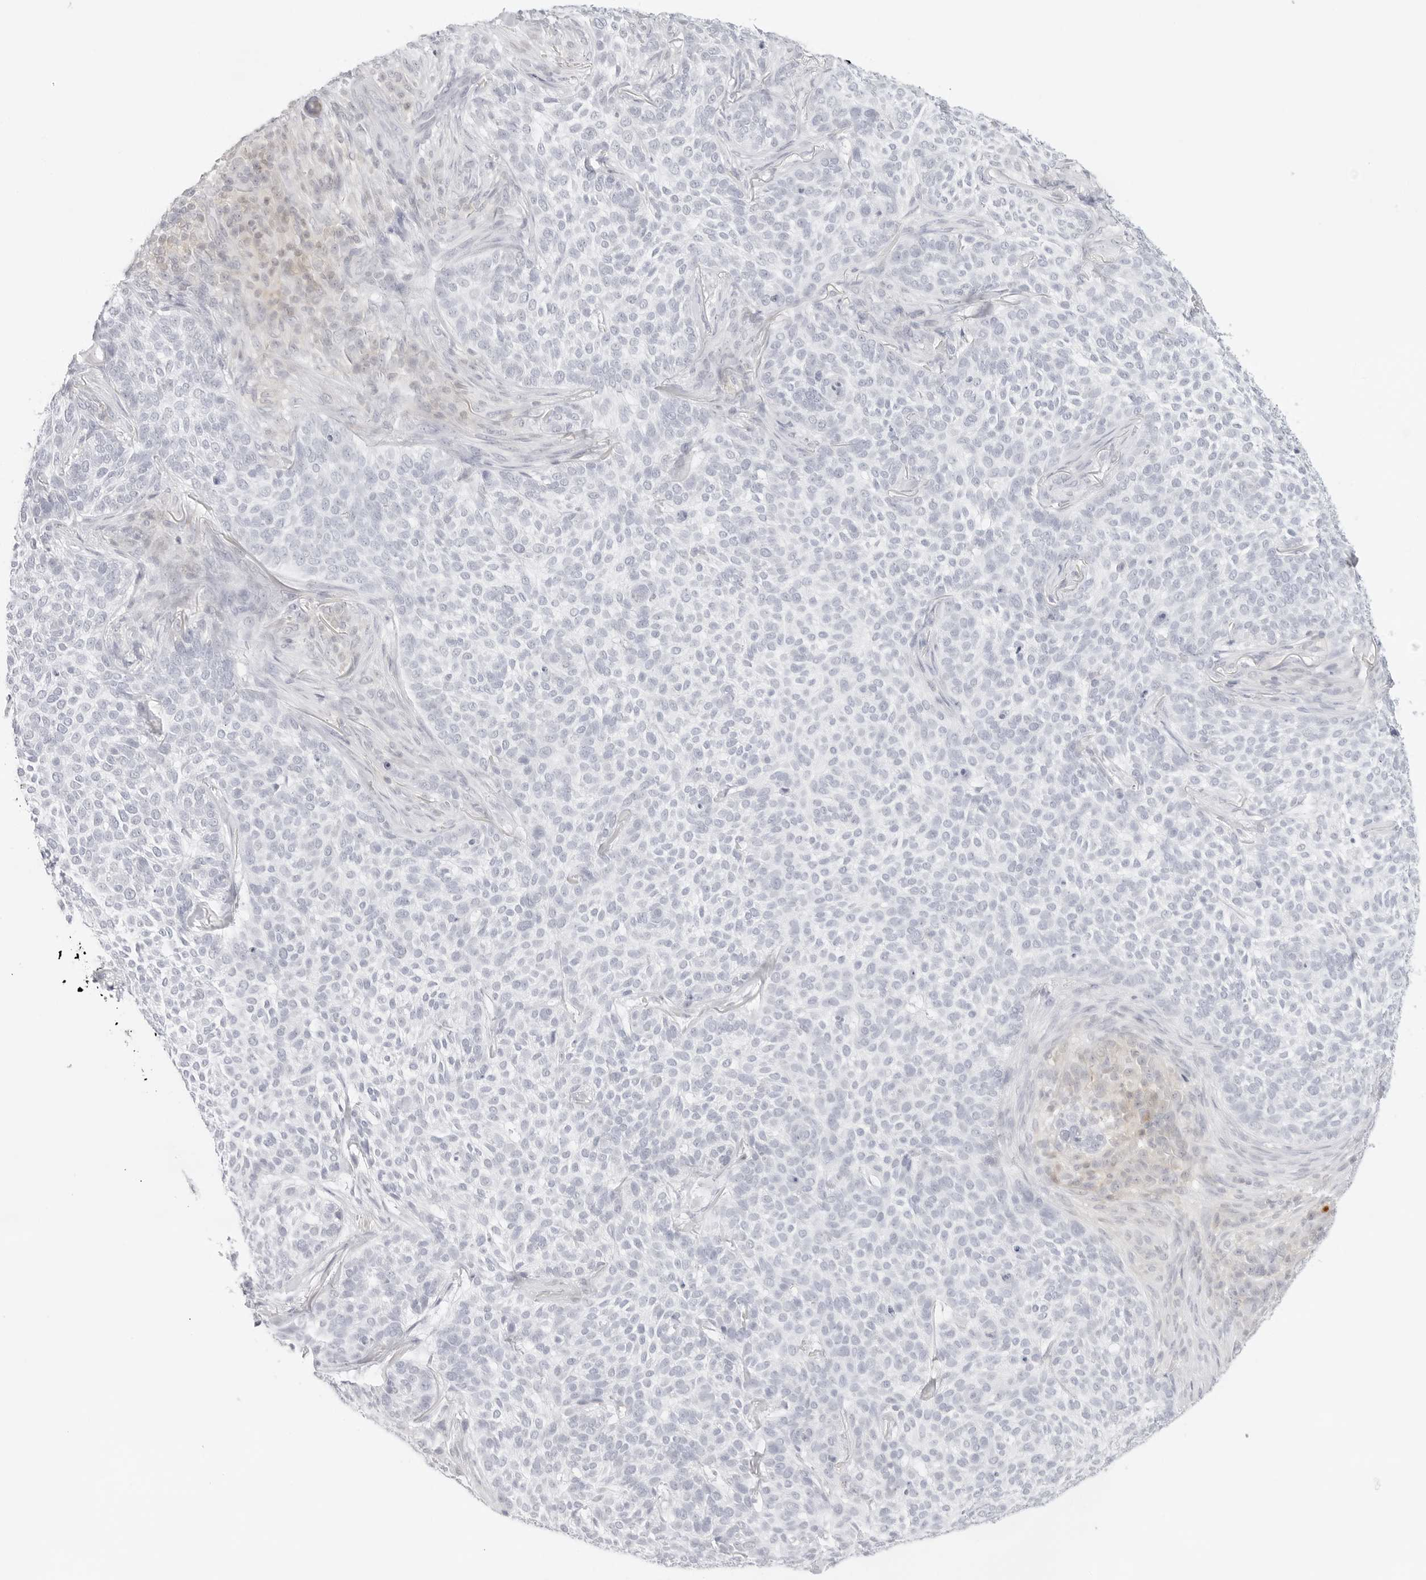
{"staining": {"intensity": "negative", "quantity": "none", "location": "none"}, "tissue": "skin cancer", "cell_type": "Tumor cells", "image_type": "cancer", "snomed": [{"axis": "morphology", "description": "Basal cell carcinoma"}, {"axis": "topography", "description": "Skin"}], "caption": "High magnification brightfield microscopy of skin cancer (basal cell carcinoma) stained with DAB (brown) and counterstained with hematoxylin (blue): tumor cells show no significant staining. (Brightfield microscopy of DAB (3,3'-diaminobenzidine) immunohistochemistry at high magnification).", "gene": "TNFRSF14", "patient": {"sex": "female", "age": 64}}